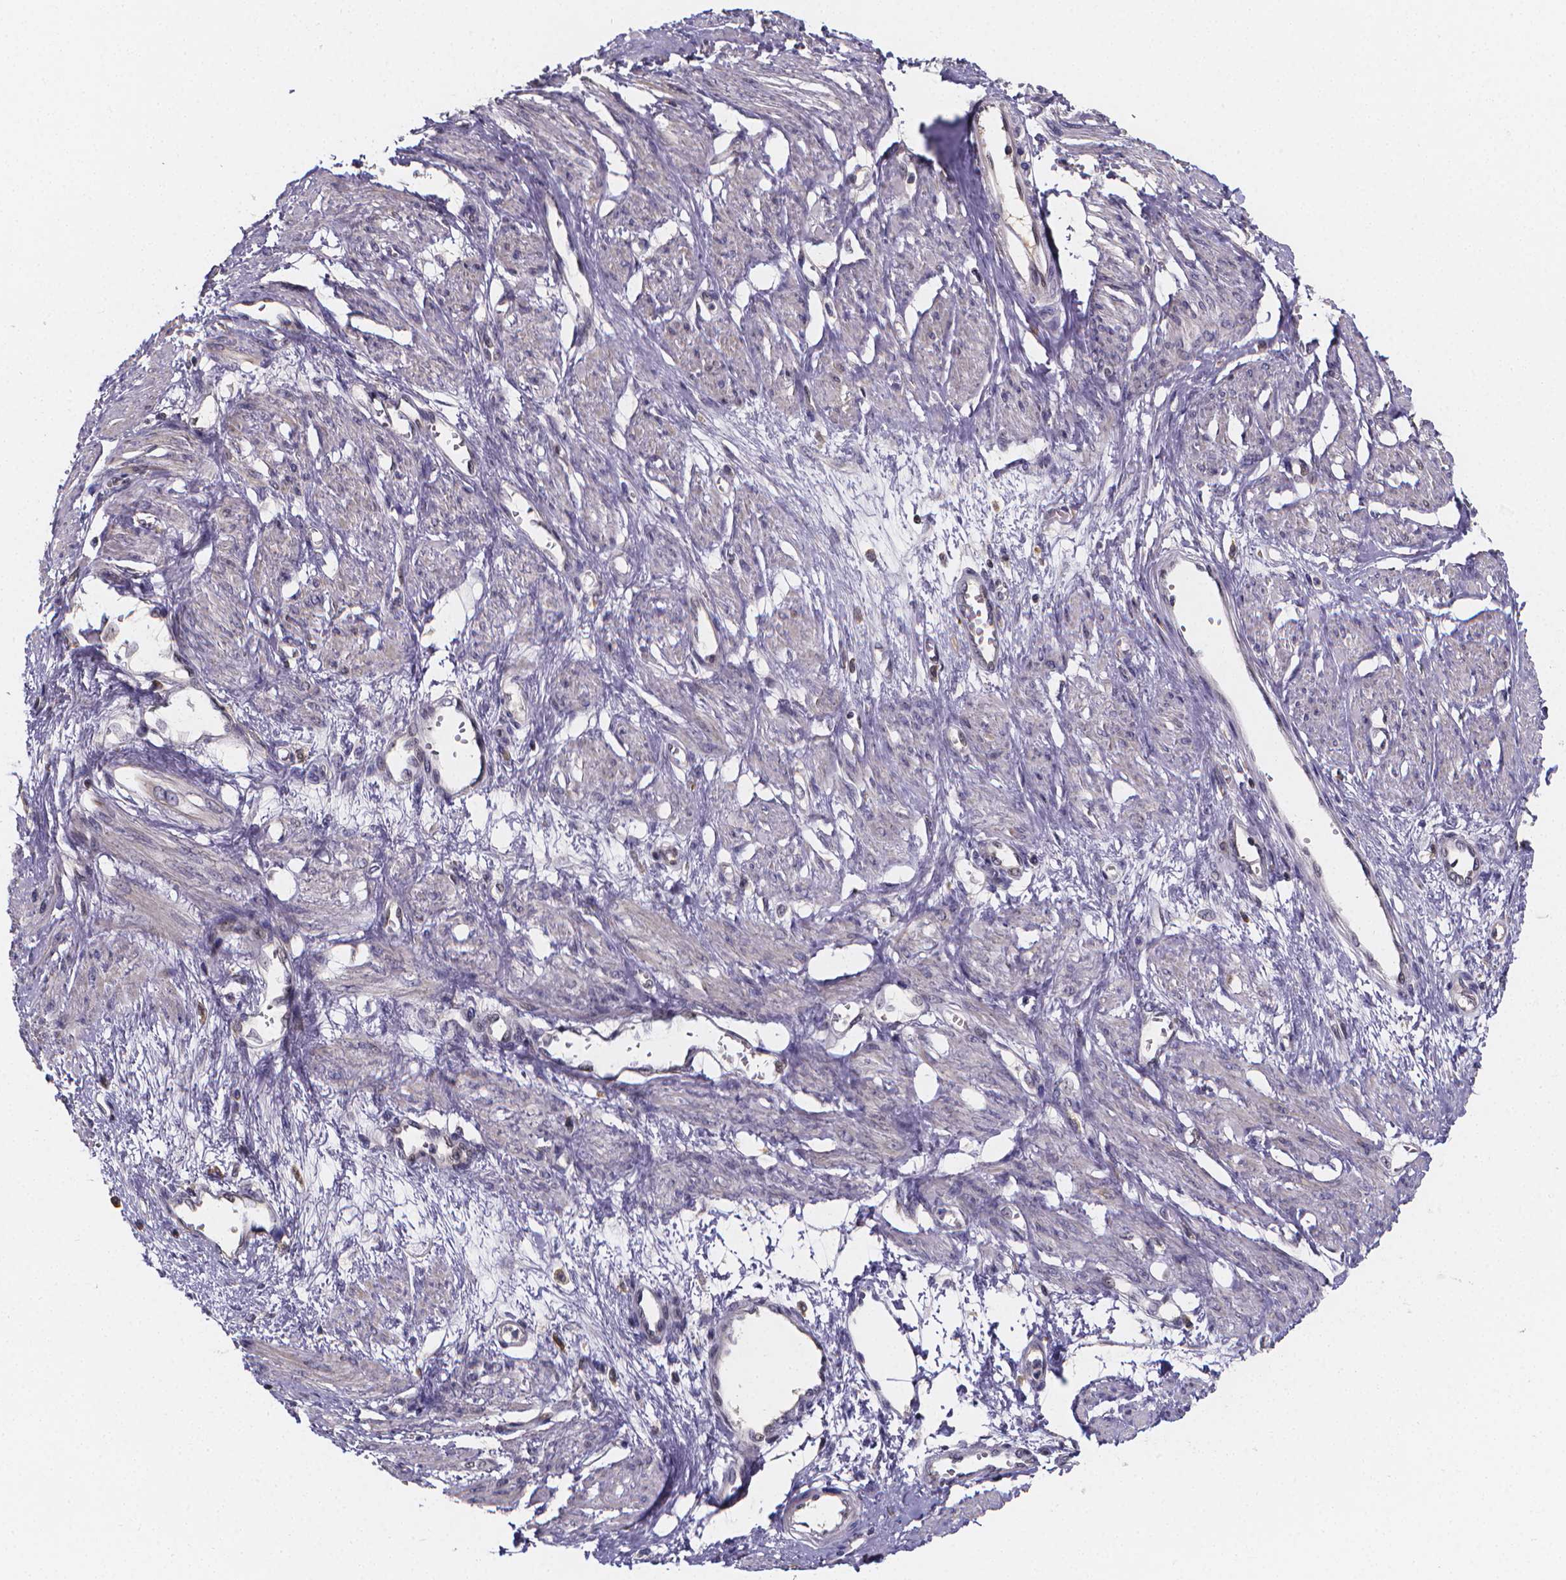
{"staining": {"intensity": "negative", "quantity": "none", "location": "none"}, "tissue": "smooth muscle", "cell_type": "Smooth muscle cells", "image_type": "normal", "snomed": [{"axis": "morphology", "description": "Normal tissue, NOS"}, {"axis": "topography", "description": "Smooth muscle"}, {"axis": "topography", "description": "Uterus"}], "caption": "A micrograph of smooth muscle stained for a protein displays no brown staining in smooth muscle cells. (Brightfield microscopy of DAB immunohistochemistry (IHC) at high magnification).", "gene": "PAH", "patient": {"sex": "female", "age": 39}}